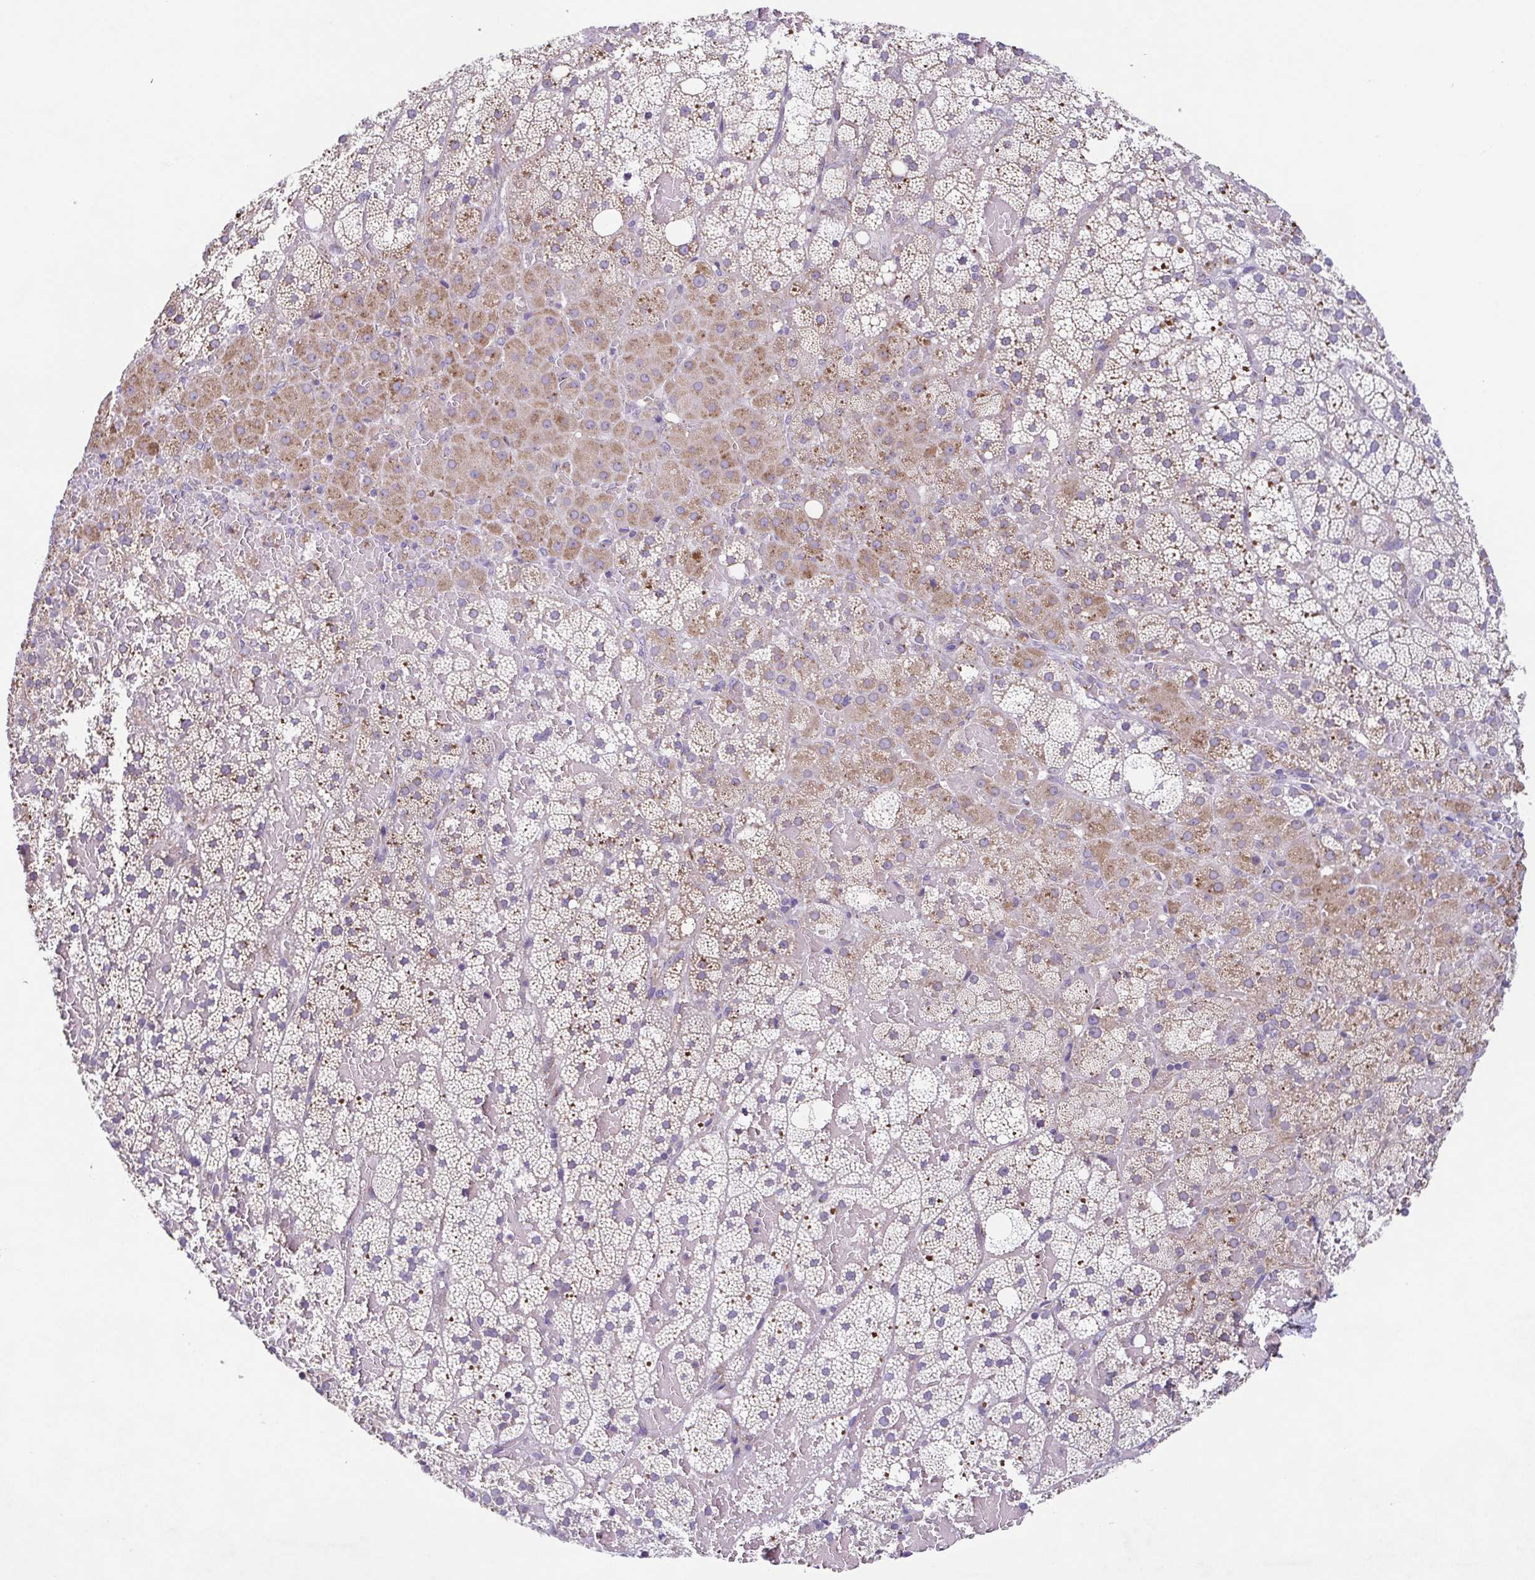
{"staining": {"intensity": "moderate", "quantity": "25%-75%", "location": "cytoplasmic/membranous"}, "tissue": "adrenal gland", "cell_type": "Glandular cells", "image_type": "normal", "snomed": [{"axis": "morphology", "description": "Normal tissue, NOS"}, {"axis": "topography", "description": "Adrenal gland"}], "caption": "Normal adrenal gland was stained to show a protein in brown. There is medium levels of moderate cytoplasmic/membranous positivity in approximately 25%-75% of glandular cells. (brown staining indicates protein expression, while blue staining denotes nuclei).", "gene": "COL17A1", "patient": {"sex": "male", "age": 53}}